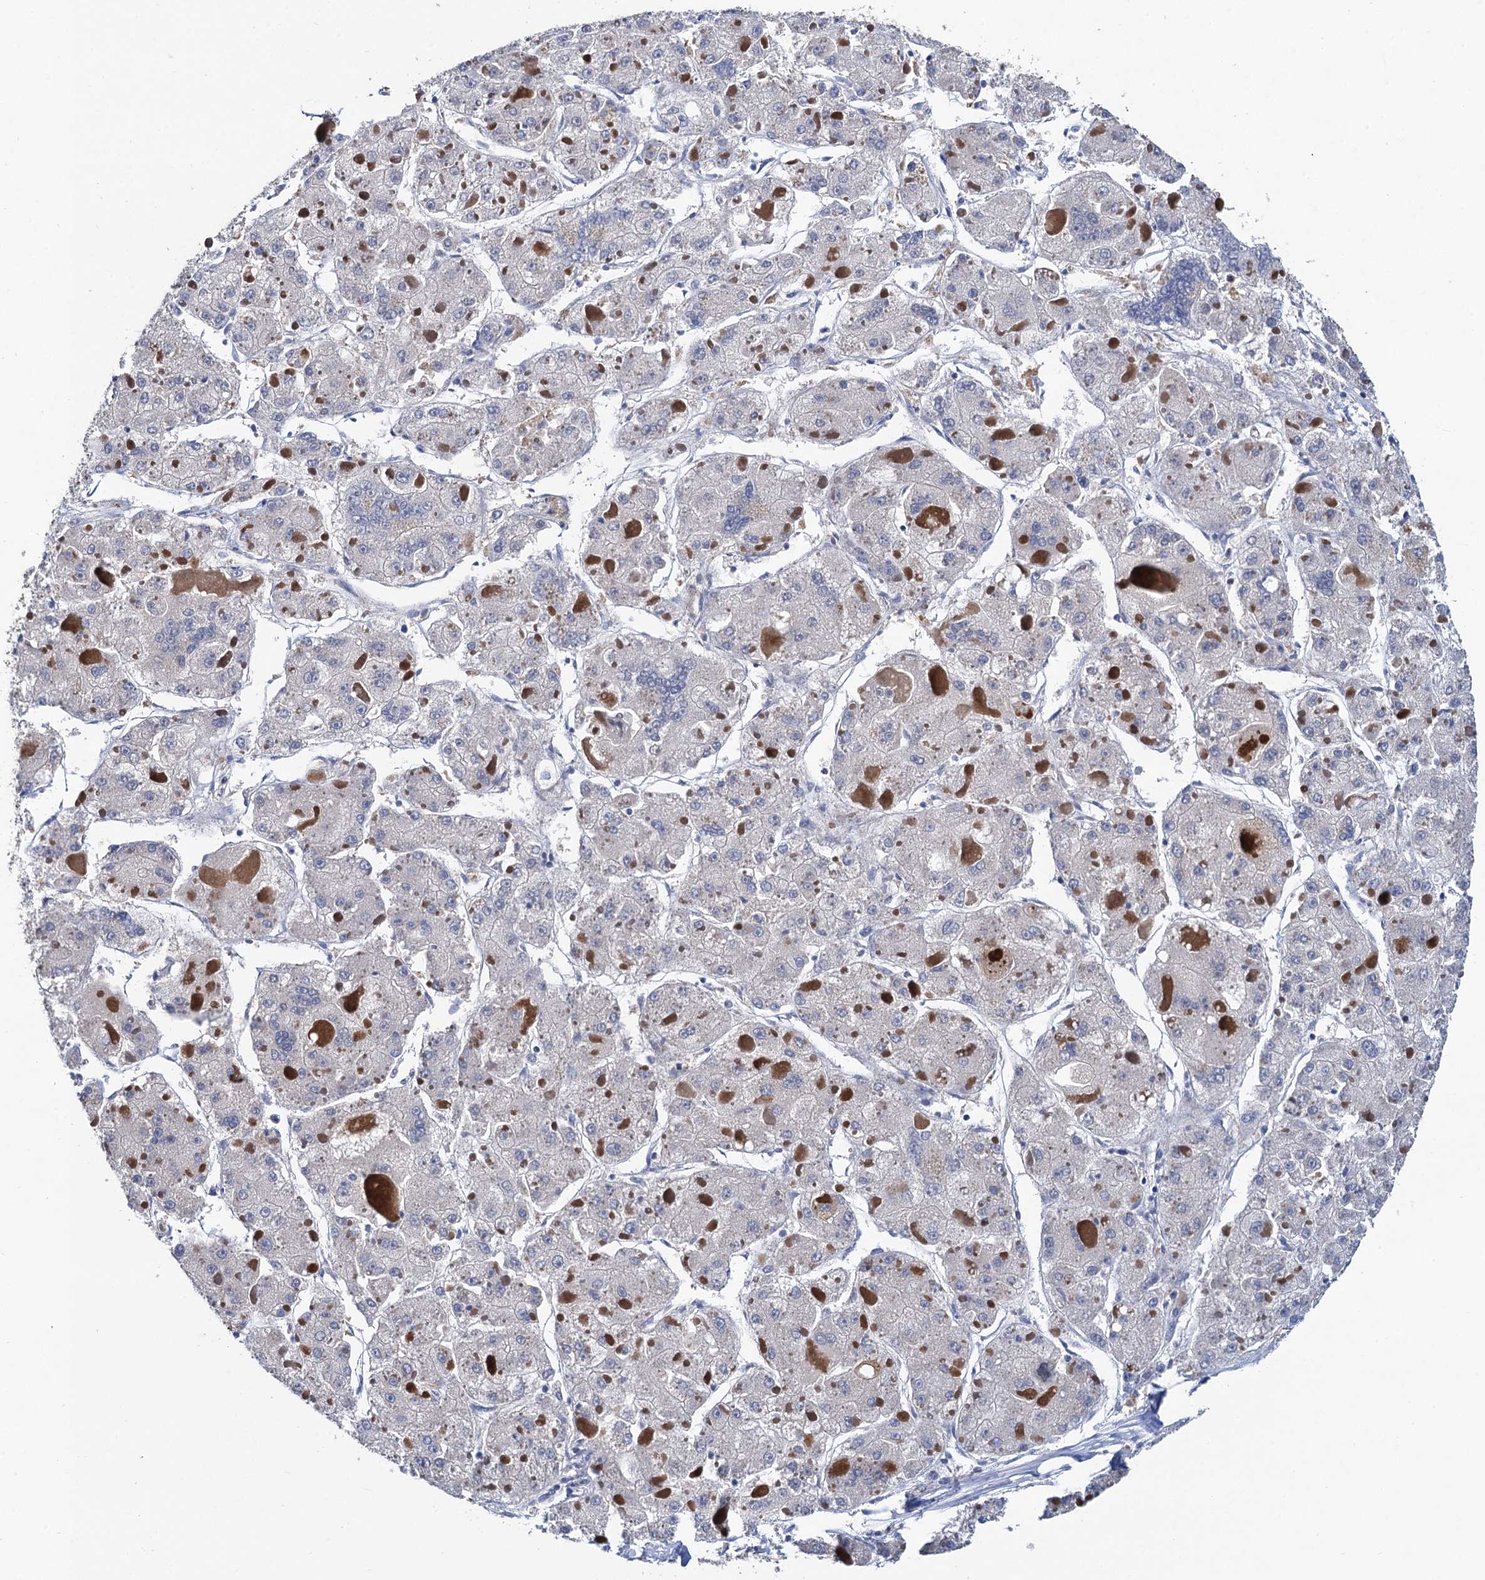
{"staining": {"intensity": "negative", "quantity": "none", "location": "none"}, "tissue": "liver cancer", "cell_type": "Tumor cells", "image_type": "cancer", "snomed": [{"axis": "morphology", "description": "Carcinoma, Hepatocellular, NOS"}, {"axis": "topography", "description": "Liver"}], "caption": "A micrograph of human liver cancer (hepatocellular carcinoma) is negative for staining in tumor cells.", "gene": "TMEM39B", "patient": {"sex": "female", "age": 73}}